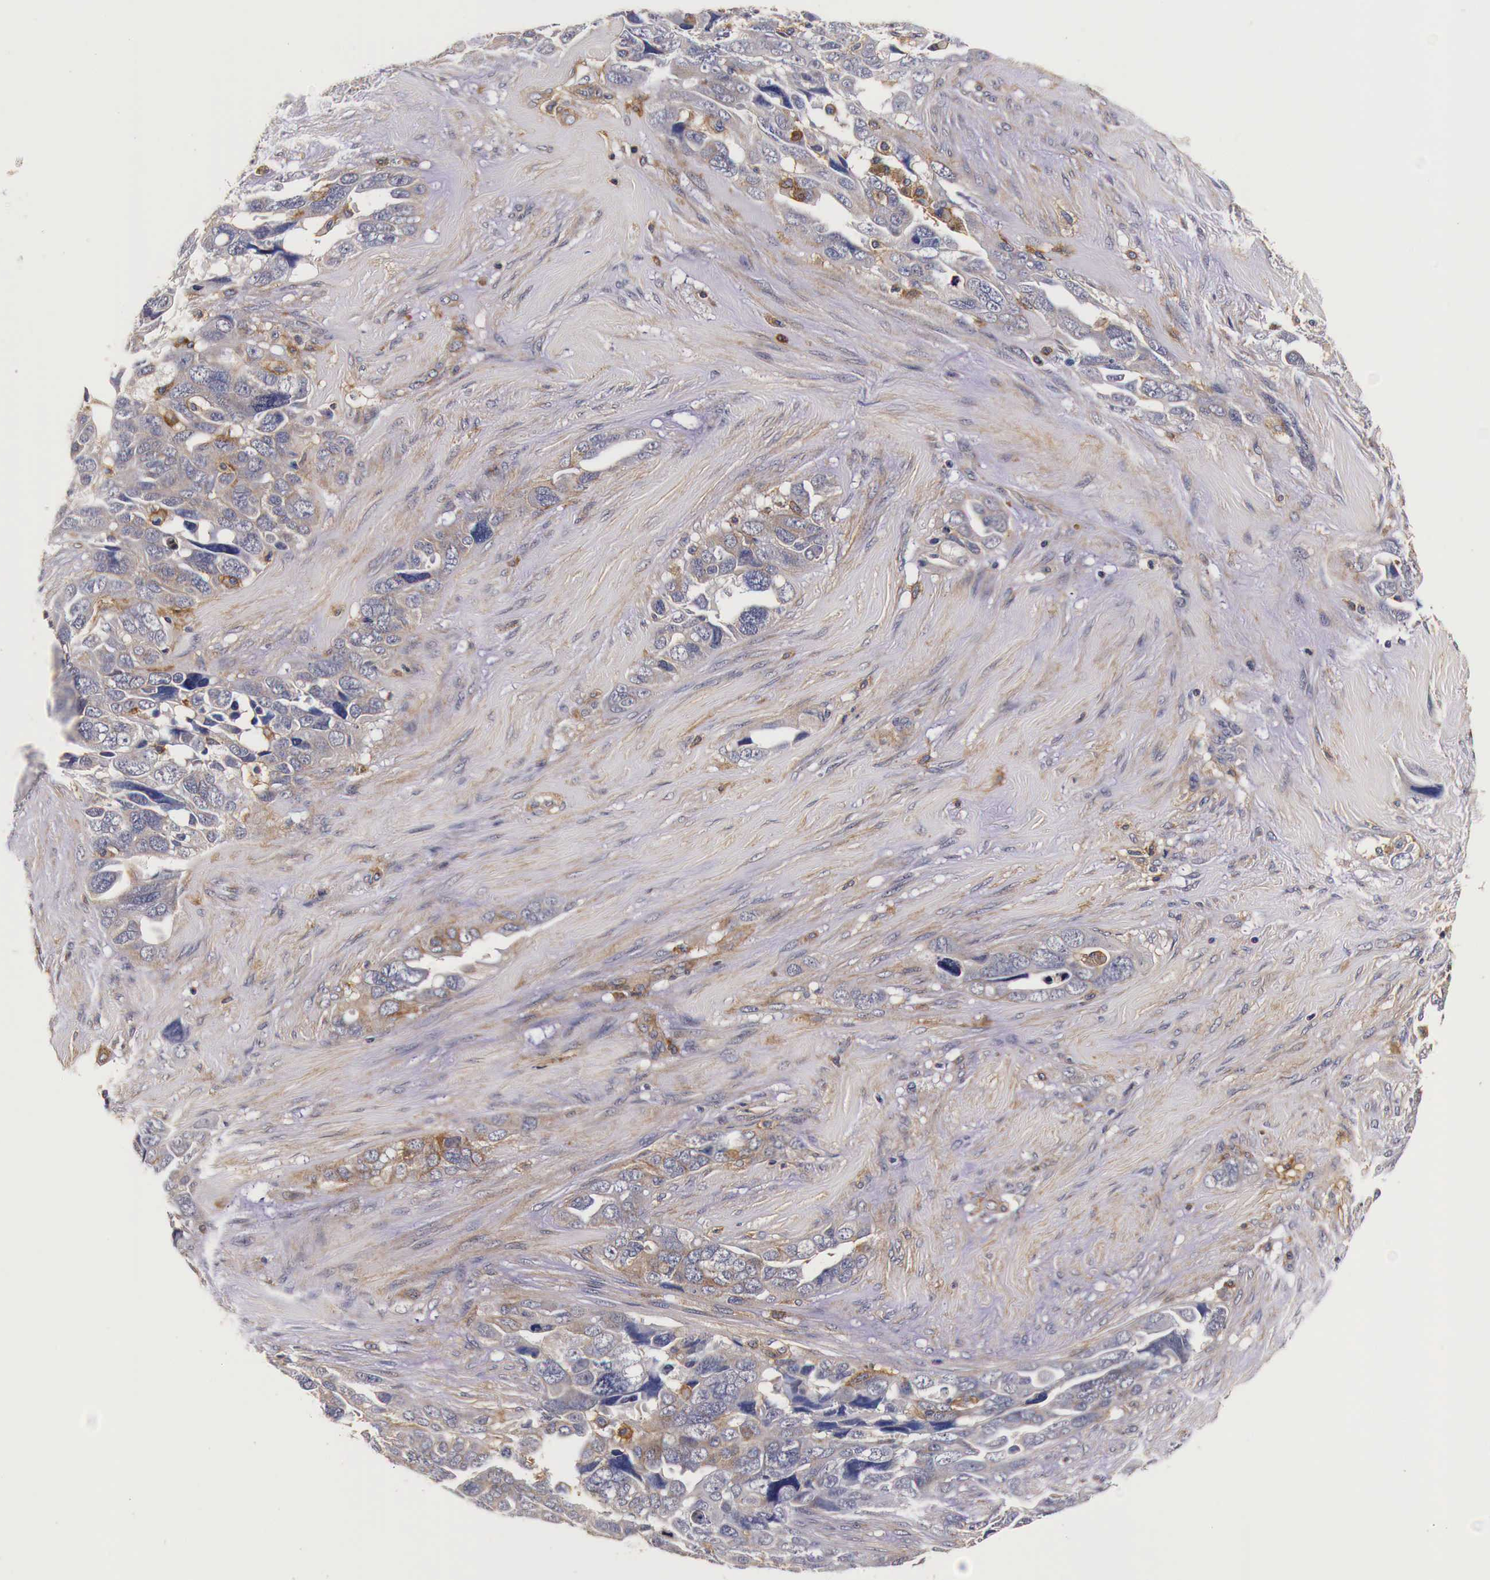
{"staining": {"intensity": "weak", "quantity": "25%-75%", "location": "cytoplasmic/membranous"}, "tissue": "ovarian cancer", "cell_type": "Tumor cells", "image_type": "cancer", "snomed": [{"axis": "morphology", "description": "Cystadenocarcinoma, serous, NOS"}, {"axis": "topography", "description": "Ovary"}], "caption": "Brown immunohistochemical staining in ovarian cancer exhibits weak cytoplasmic/membranous positivity in about 25%-75% of tumor cells.", "gene": "RP2", "patient": {"sex": "female", "age": 63}}